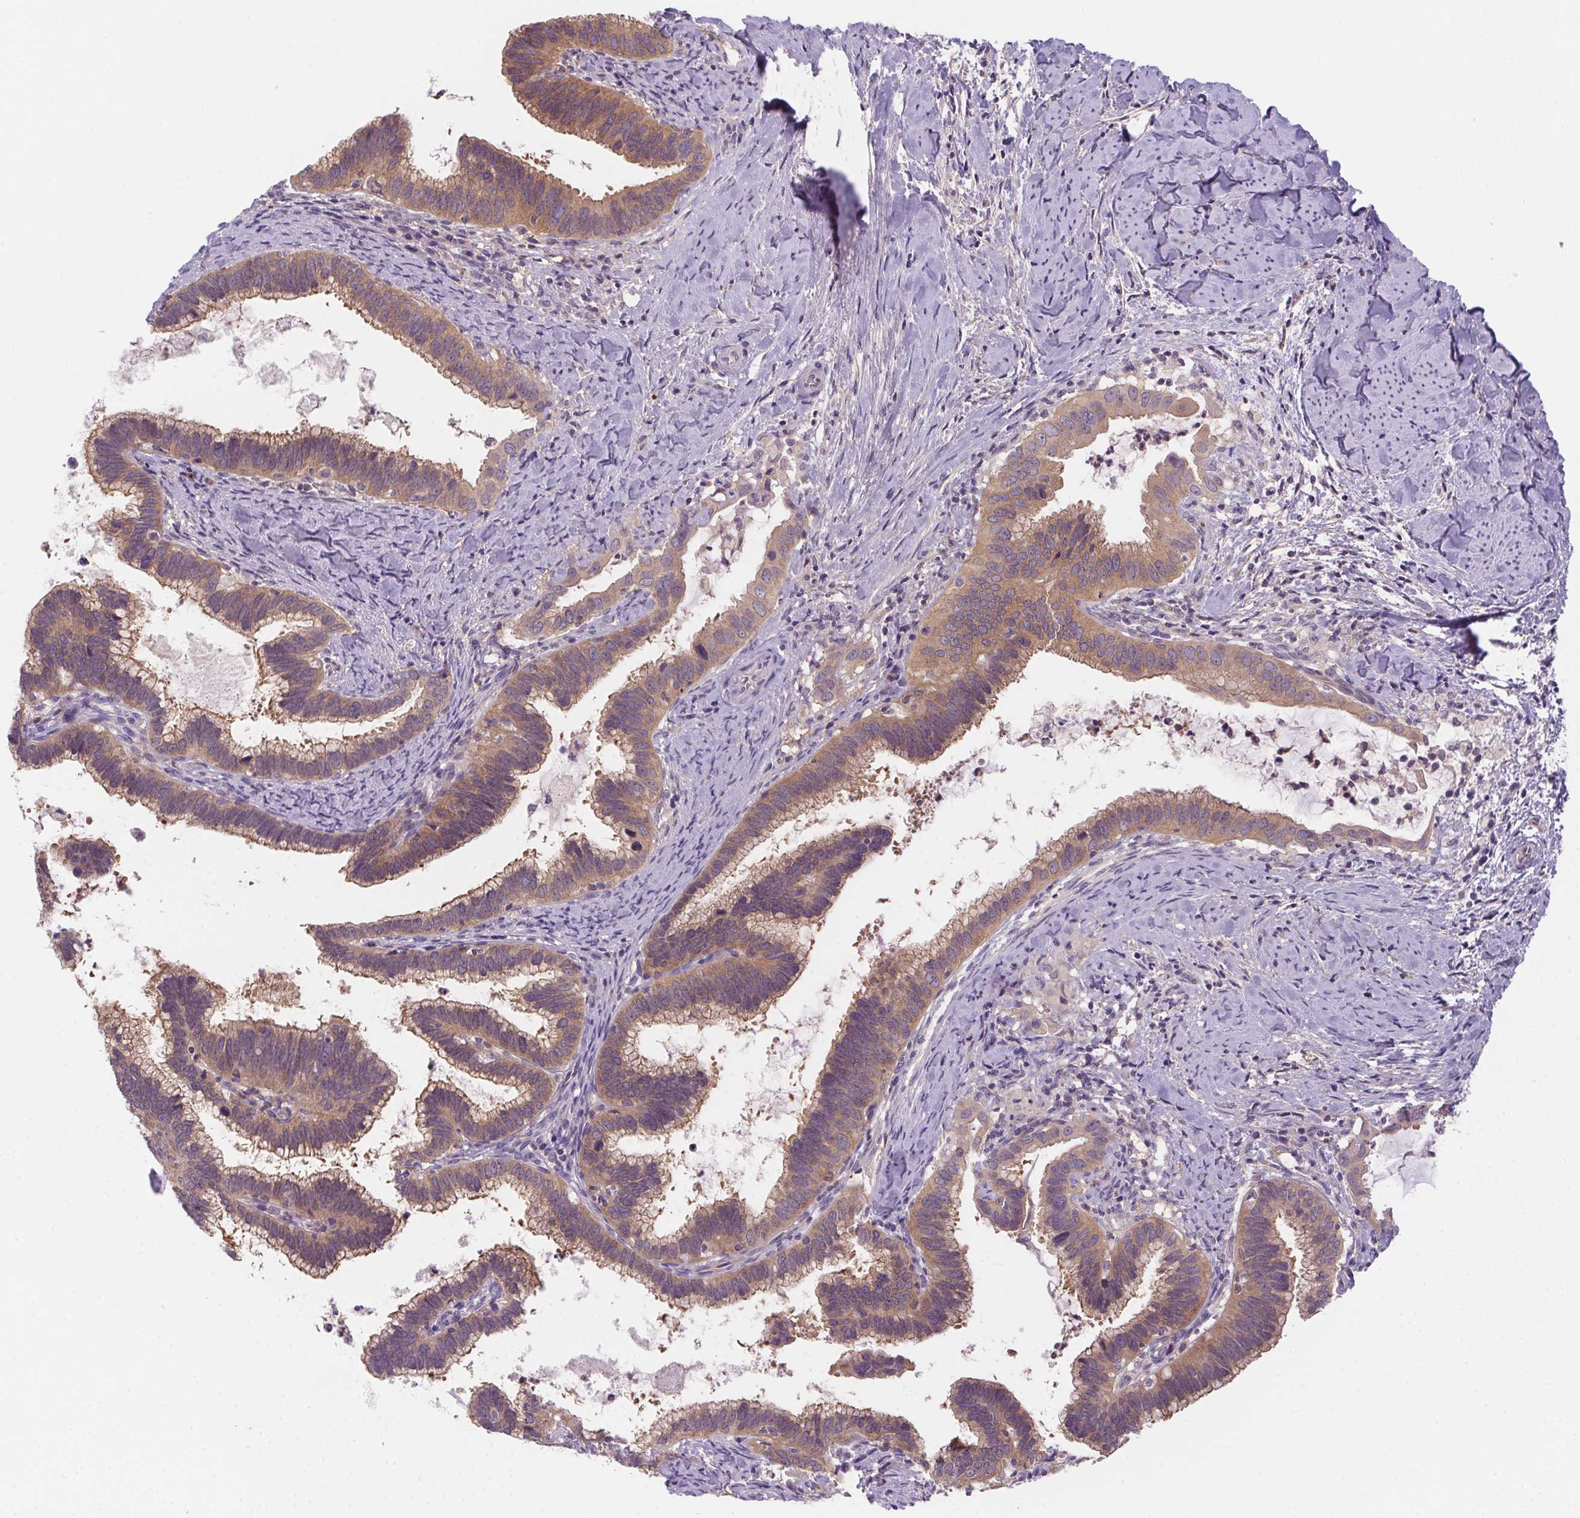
{"staining": {"intensity": "weak", "quantity": ">75%", "location": "cytoplasmic/membranous"}, "tissue": "cervical cancer", "cell_type": "Tumor cells", "image_type": "cancer", "snomed": [{"axis": "morphology", "description": "Adenocarcinoma, NOS"}, {"axis": "topography", "description": "Cervix"}], "caption": "Adenocarcinoma (cervical) stained for a protein reveals weak cytoplasmic/membranous positivity in tumor cells. (brown staining indicates protein expression, while blue staining denotes nuclei).", "gene": "PRKAA1", "patient": {"sex": "female", "age": 61}}